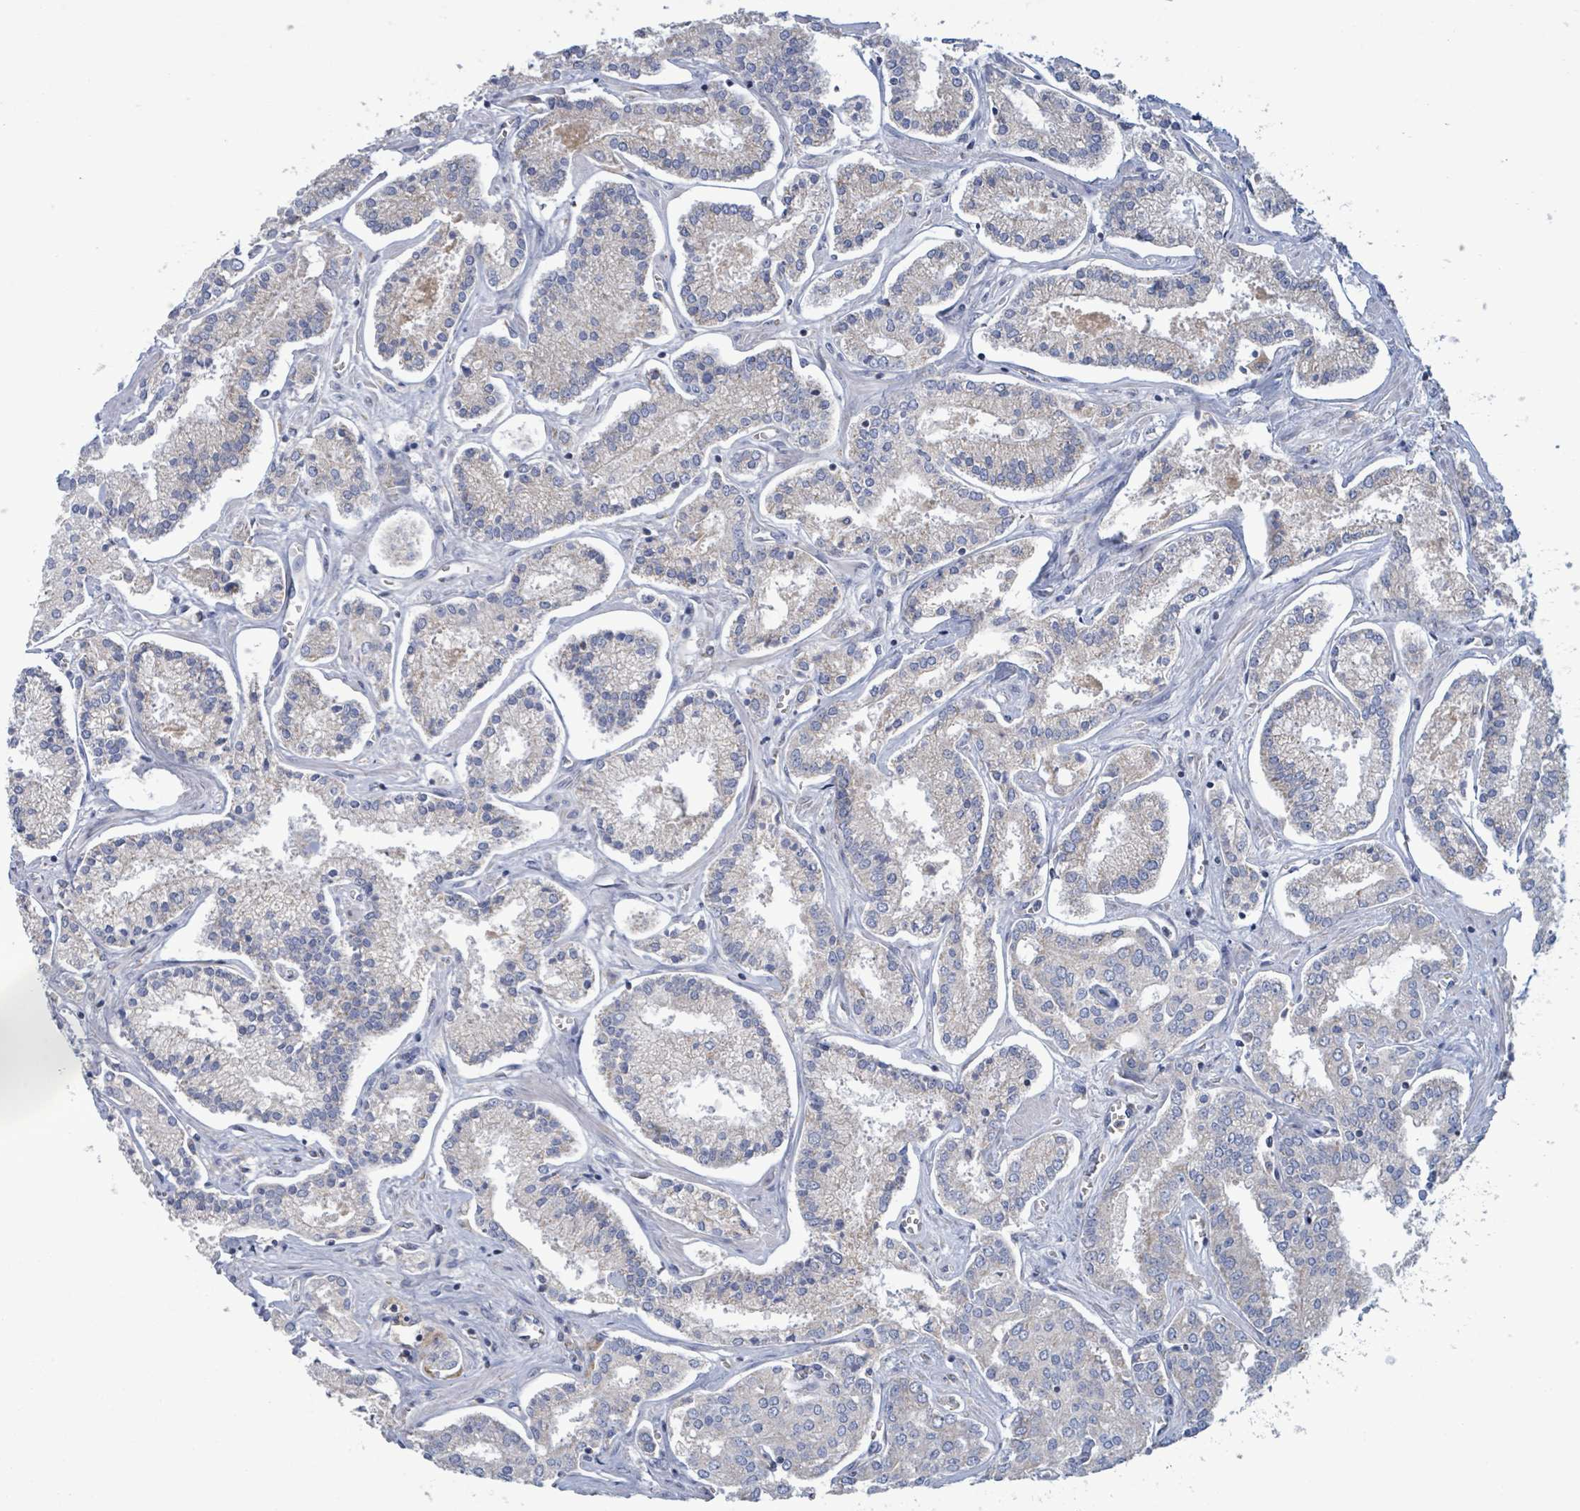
{"staining": {"intensity": "negative", "quantity": "none", "location": "none"}, "tissue": "prostate cancer", "cell_type": "Tumor cells", "image_type": "cancer", "snomed": [{"axis": "morphology", "description": "Adenocarcinoma, High grade"}, {"axis": "topography", "description": "Prostate"}], "caption": "This histopathology image is of prostate cancer stained with immunohistochemistry (IHC) to label a protein in brown with the nuclei are counter-stained blue. There is no expression in tumor cells.", "gene": "AKR1C4", "patient": {"sex": "male", "age": 71}}